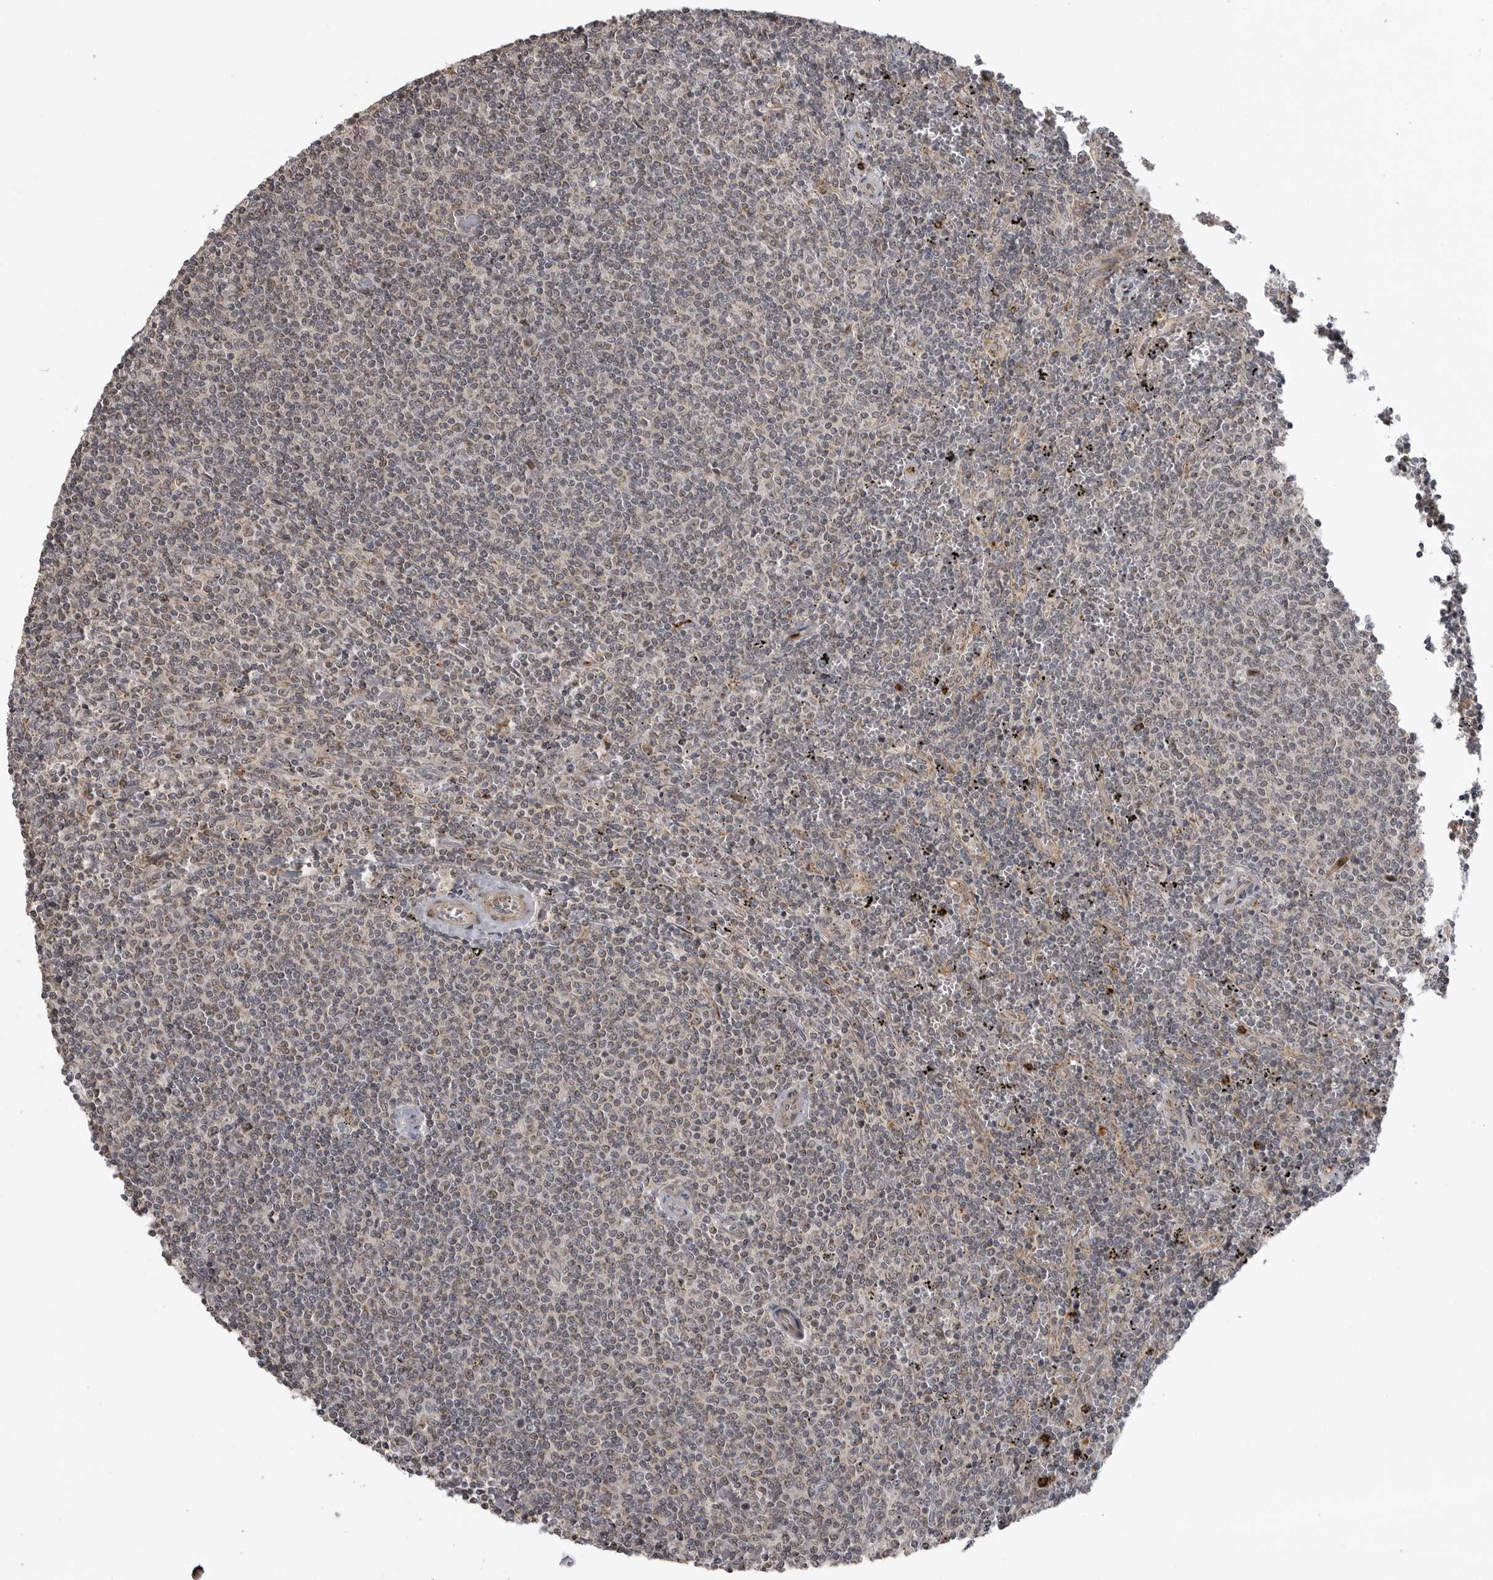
{"staining": {"intensity": "negative", "quantity": "none", "location": "none"}, "tissue": "lymphoma", "cell_type": "Tumor cells", "image_type": "cancer", "snomed": [{"axis": "morphology", "description": "Malignant lymphoma, non-Hodgkin's type, Low grade"}, {"axis": "topography", "description": "Spleen"}], "caption": "Low-grade malignant lymphoma, non-Hodgkin's type stained for a protein using immunohistochemistry (IHC) displays no positivity tumor cells.", "gene": "FAAP100", "patient": {"sex": "female", "age": 50}}